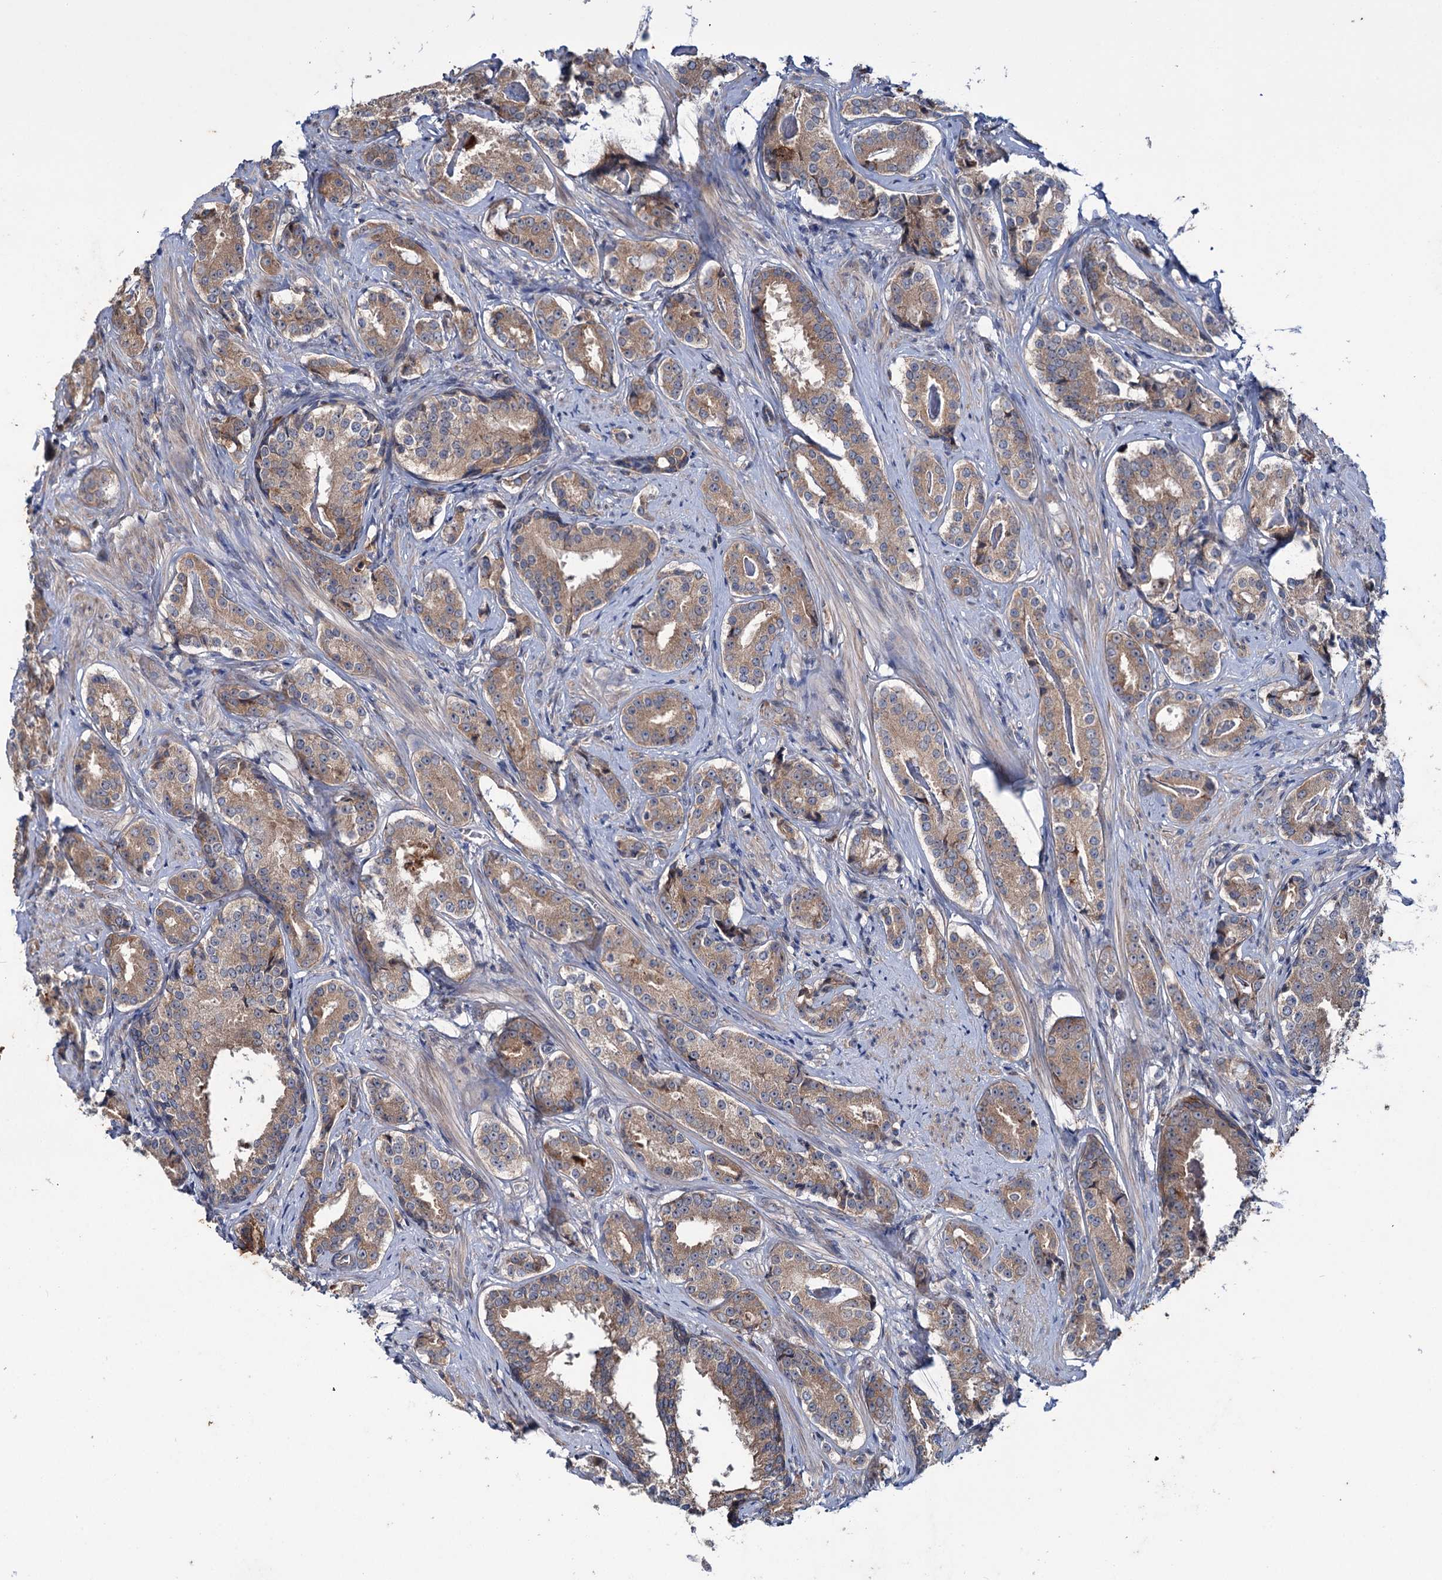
{"staining": {"intensity": "weak", "quantity": ">75%", "location": "cytoplasmic/membranous"}, "tissue": "prostate cancer", "cell_type": "Tumor cells", "image_type": "cancer", "snomed": [{"axis": "morphology", "description": "Adenocarcinoma, High grade"}, {"axis": "topography", "description": "Prostate"}], "caption": "The photomicrograph displays staining of prostate cancer (adenocarcinoma (high-grade)), revealing weak cytoplasmic/membranous protein expression (brown color) within tumor cells.", "gene": "PTPN3", "patient": {"sex": "male", "age": 58}}